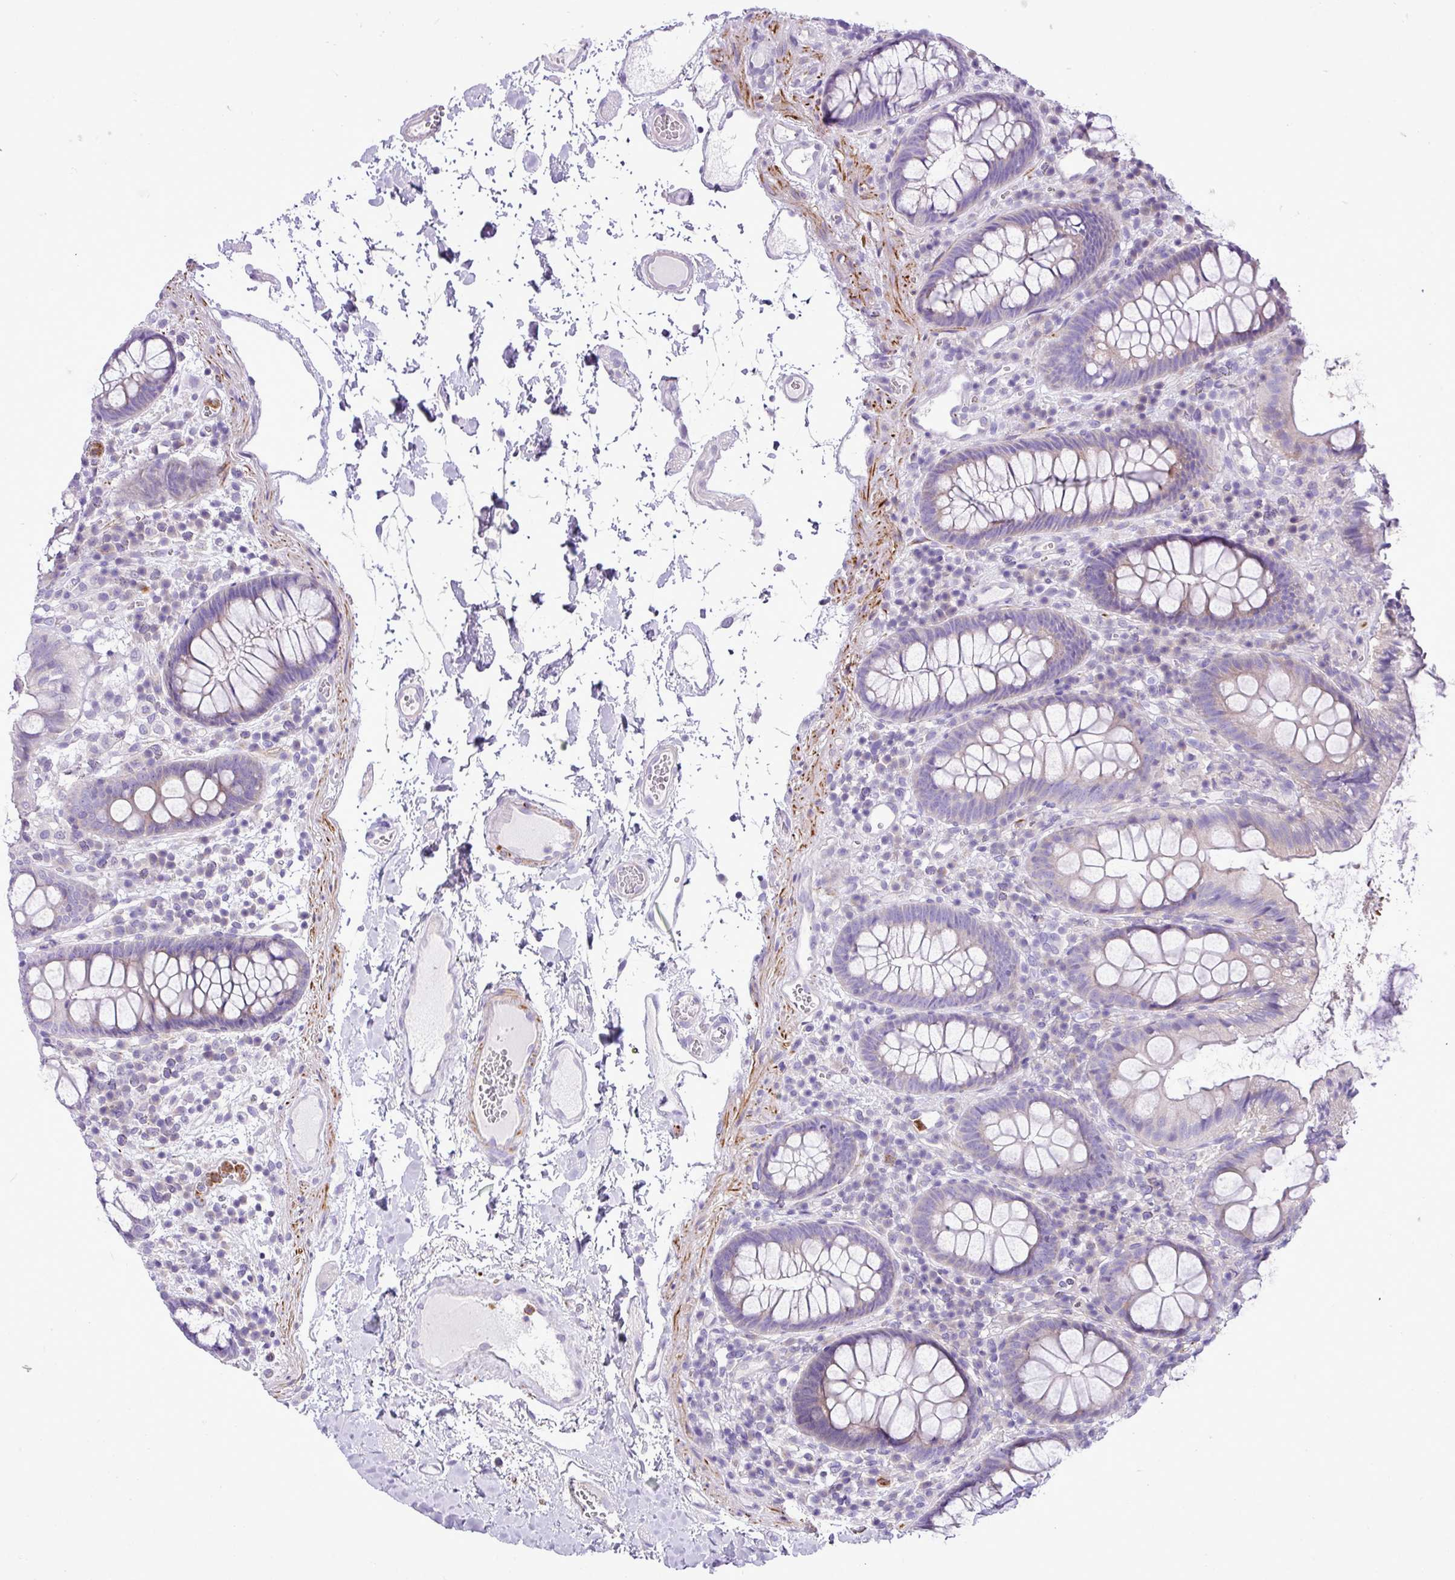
{"staining": {"intensity": "negative", "quantity": "none", "location": "none"}, "tissue": "colon", "cell_type": "Endothelial cells", "image_type": "normal", "snomed": [{"axis": "morphology", "description": "Normal tissue, NOS"}, {"axis": "topography", "description": "Colon"}], "caption": "IHC histopathology image of unremarkable colon: colon stained with DAB exhibits no significant protein expression in endothelial cells. (Stains: DAB (3,3'-diaminobenzidine) immunohistochemistry (IHC) with hematoxylin counter stain, Microscopy: brightfield microscopy at high magnification).", "gene": "ZSCAN5A", "patient": {"sex": "male", "age": 84}}